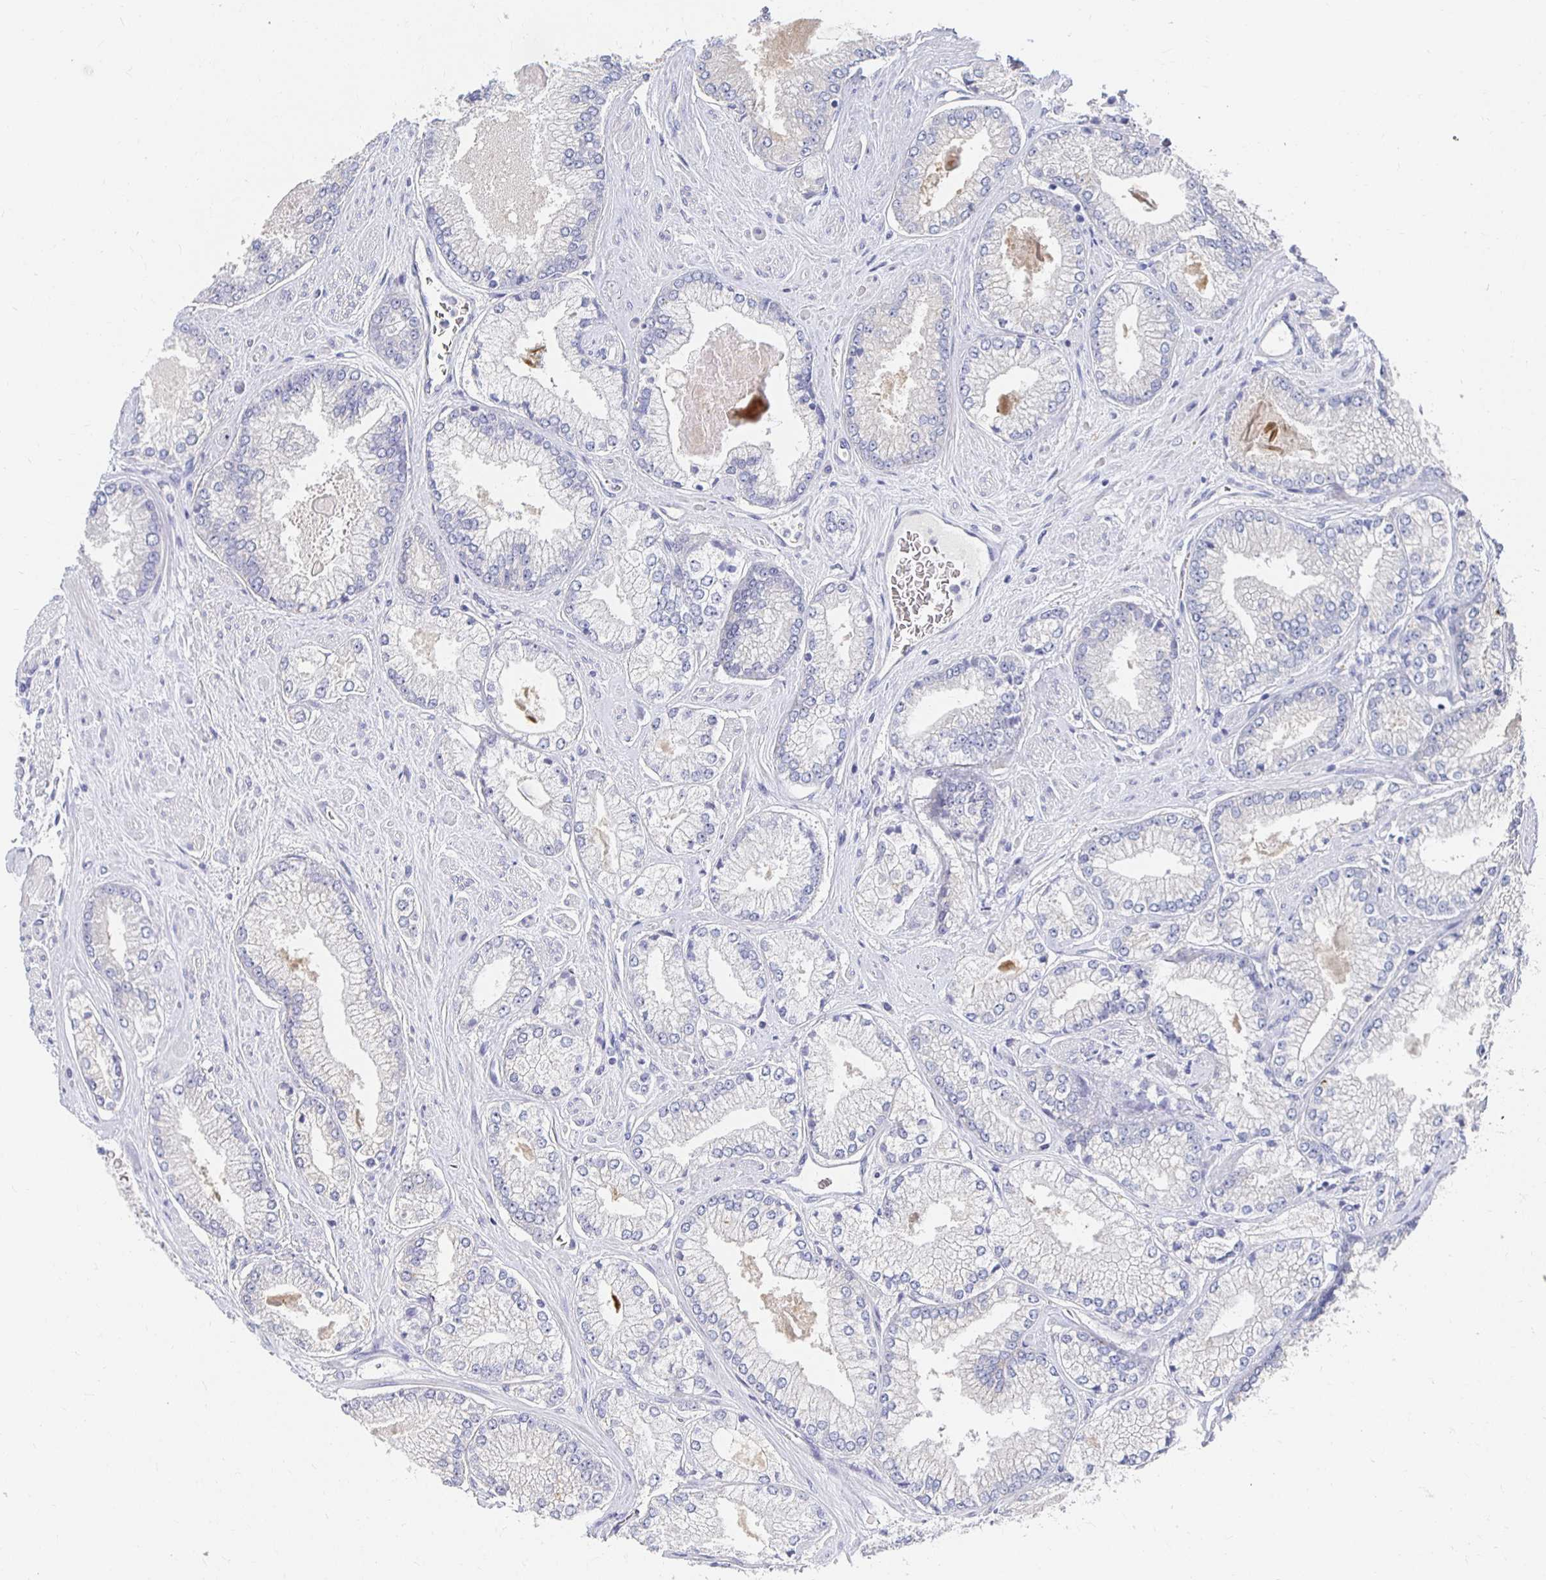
{"staining": {"intensity": "negative", "quantity": "none", "location": "none"}, "tissue": "prostate cancer", "cell_type": "Tumor cells", "image_type": "cancer", "snomed": [{"axis": "morphology", "description": "Adenocarcinoma, Low grade"}, {"axis": "topography", "description": "Prostate"}], "caption": "The histopathology image reveals no significant staining in tumor cells of prostate low-grade adenocarcinoma.", "gene": "FKRP", "patient": {"sex": "male", "age": 67}}